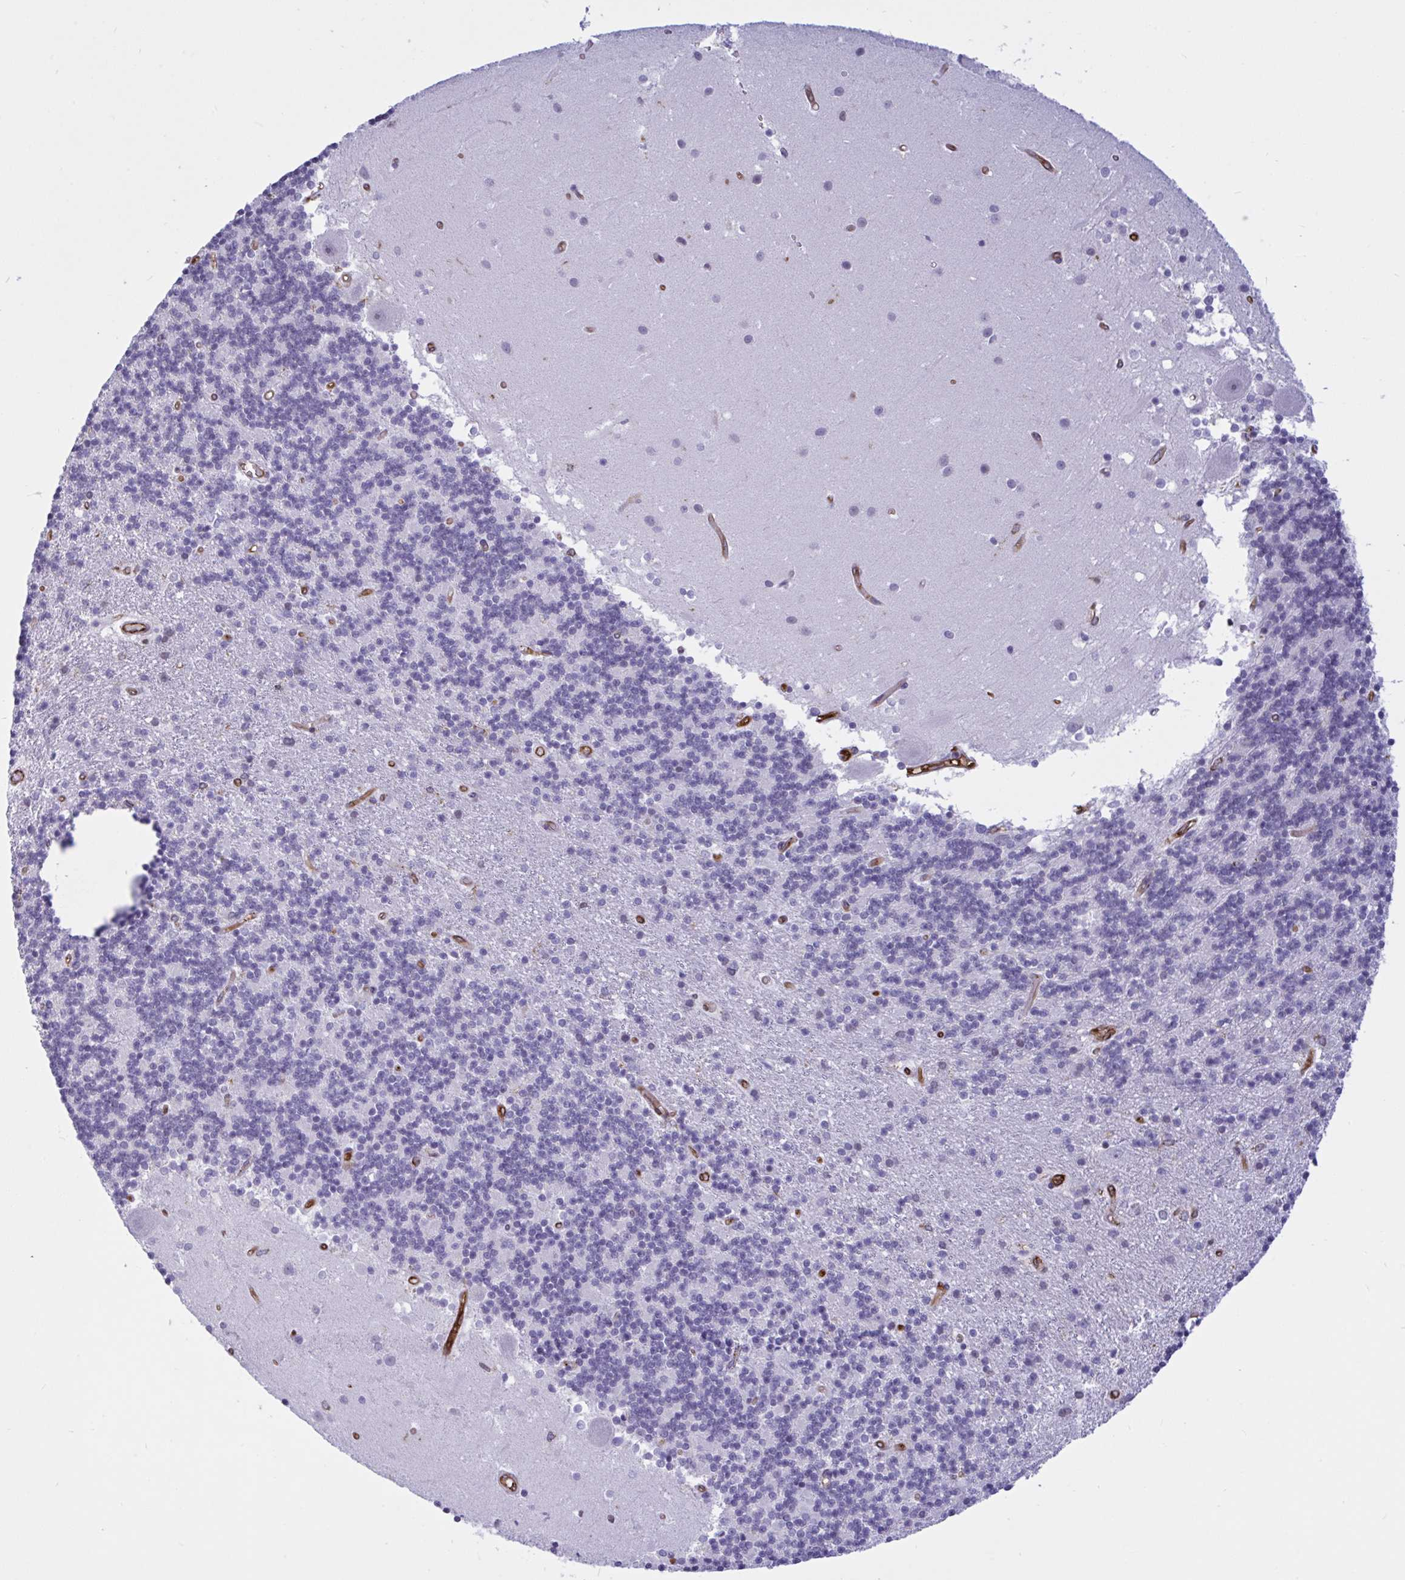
{"staining": {"intensity": "negative", "quantity": "none", "location": "none"}, "tissue": "cerebellum", "cell_type": "Cells in granular layer", "image_type": "normal", "snomed": [{"axis": "morphology", "description": "Normal tissue, NOS"}, {"axis": "topography", "description": "Cerebellum"}], "caption": "This is a micrograph of immunohistochemistry (IHC) staining of unremarkable cerebellum, which shows no staining in cells in granular layer.", "gene": "EML1", "patient": {"sex": "male", "age": 54}}